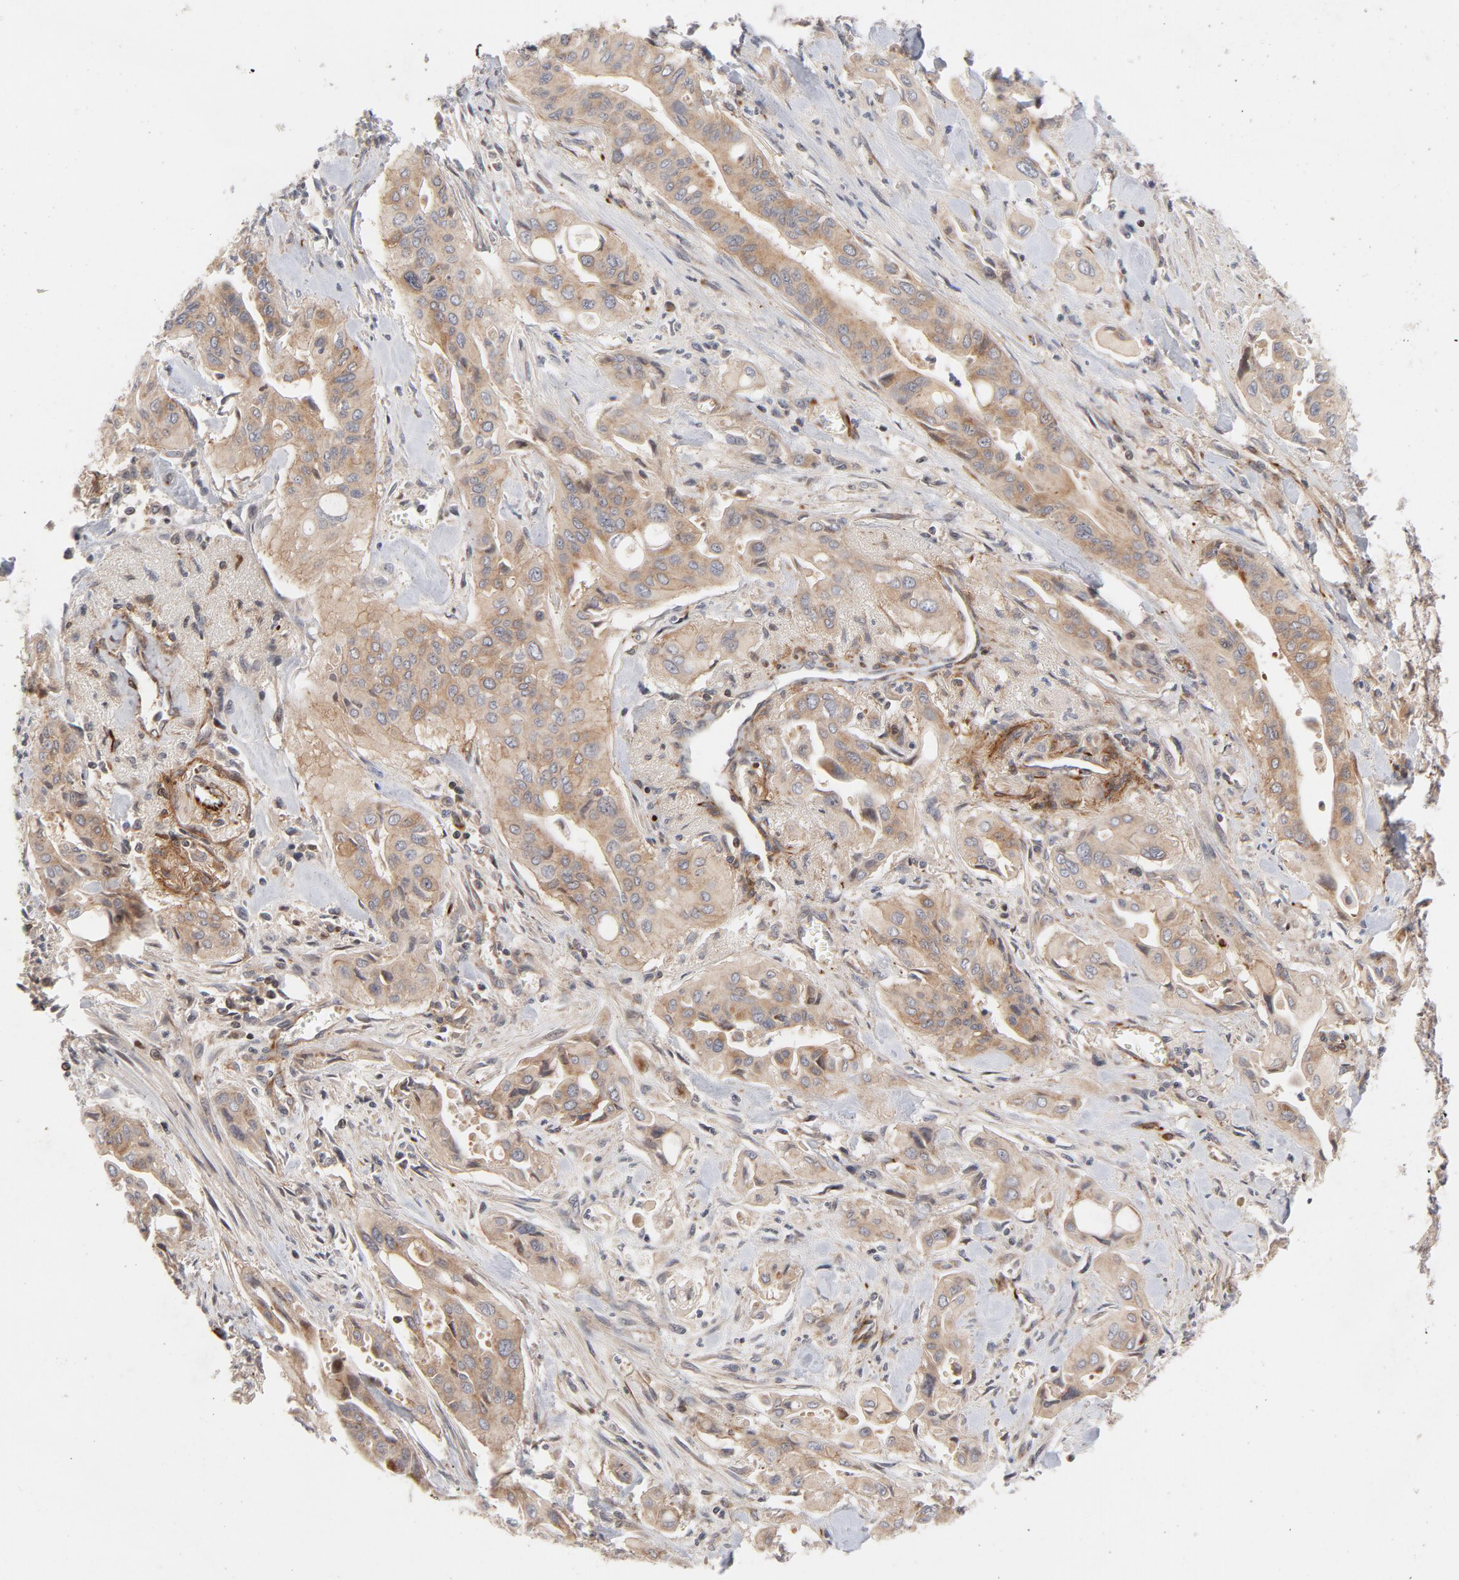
{"staining": {"intensity": "moderate", "quantity": ">75%", "location": "cytoplasmic/membranous"}, "tissue": "pancreatic cancer", "cell_type": "Tumor cells", "image_type": "cancer", "snomed": [{"axis": "morphology", "description": "Adenocarcinoma, NOS"}, {"axis": "topography", "description": "Pancreas"}], "caption": "Pancreatic adenocarcinoma stained for a protein demonstrates moderate cytoplasmic/membranous positivity in tumor cells.", "gene": "DNAAF2", "patient": {"sex": "male", "age": 77}}